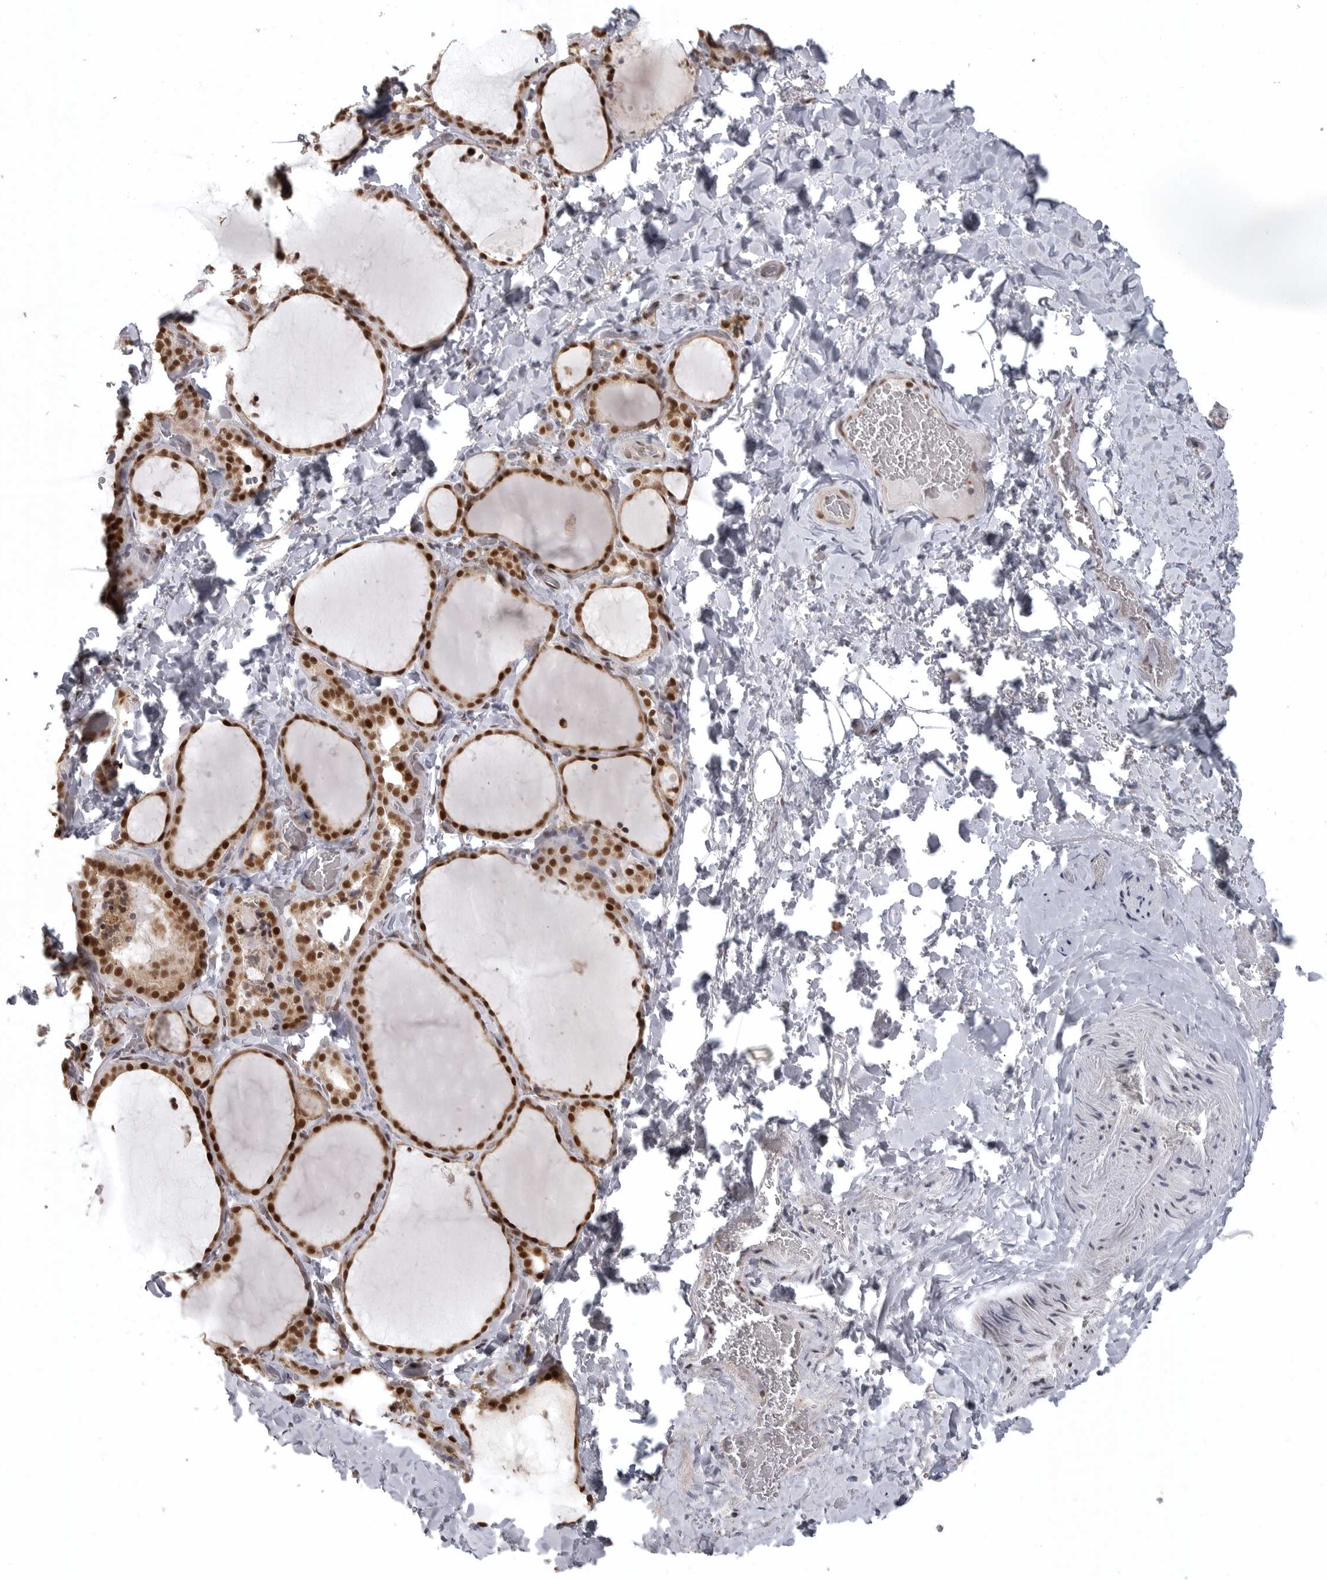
{"staining": {"intensity": "strong", "quantity": ">75%", "location": "nuclear"}, "tissue": "thyroid gland", "cell_type": "Glandular cells", "image_type": "normal", "snomed": [{"axis": "morphology", "description": "Normal tissue, NOS"}, {"axis": "topography", "description": "Thyroid gland"}], "caption": "This micrograph exhibits immunohistochemistry staining of unremarkable thyroid gland, with high strong nuclear staining in about >75% of glandular cells.", "gene": "ISG20L2", "patient": {"sex": "female", "age": 22}}